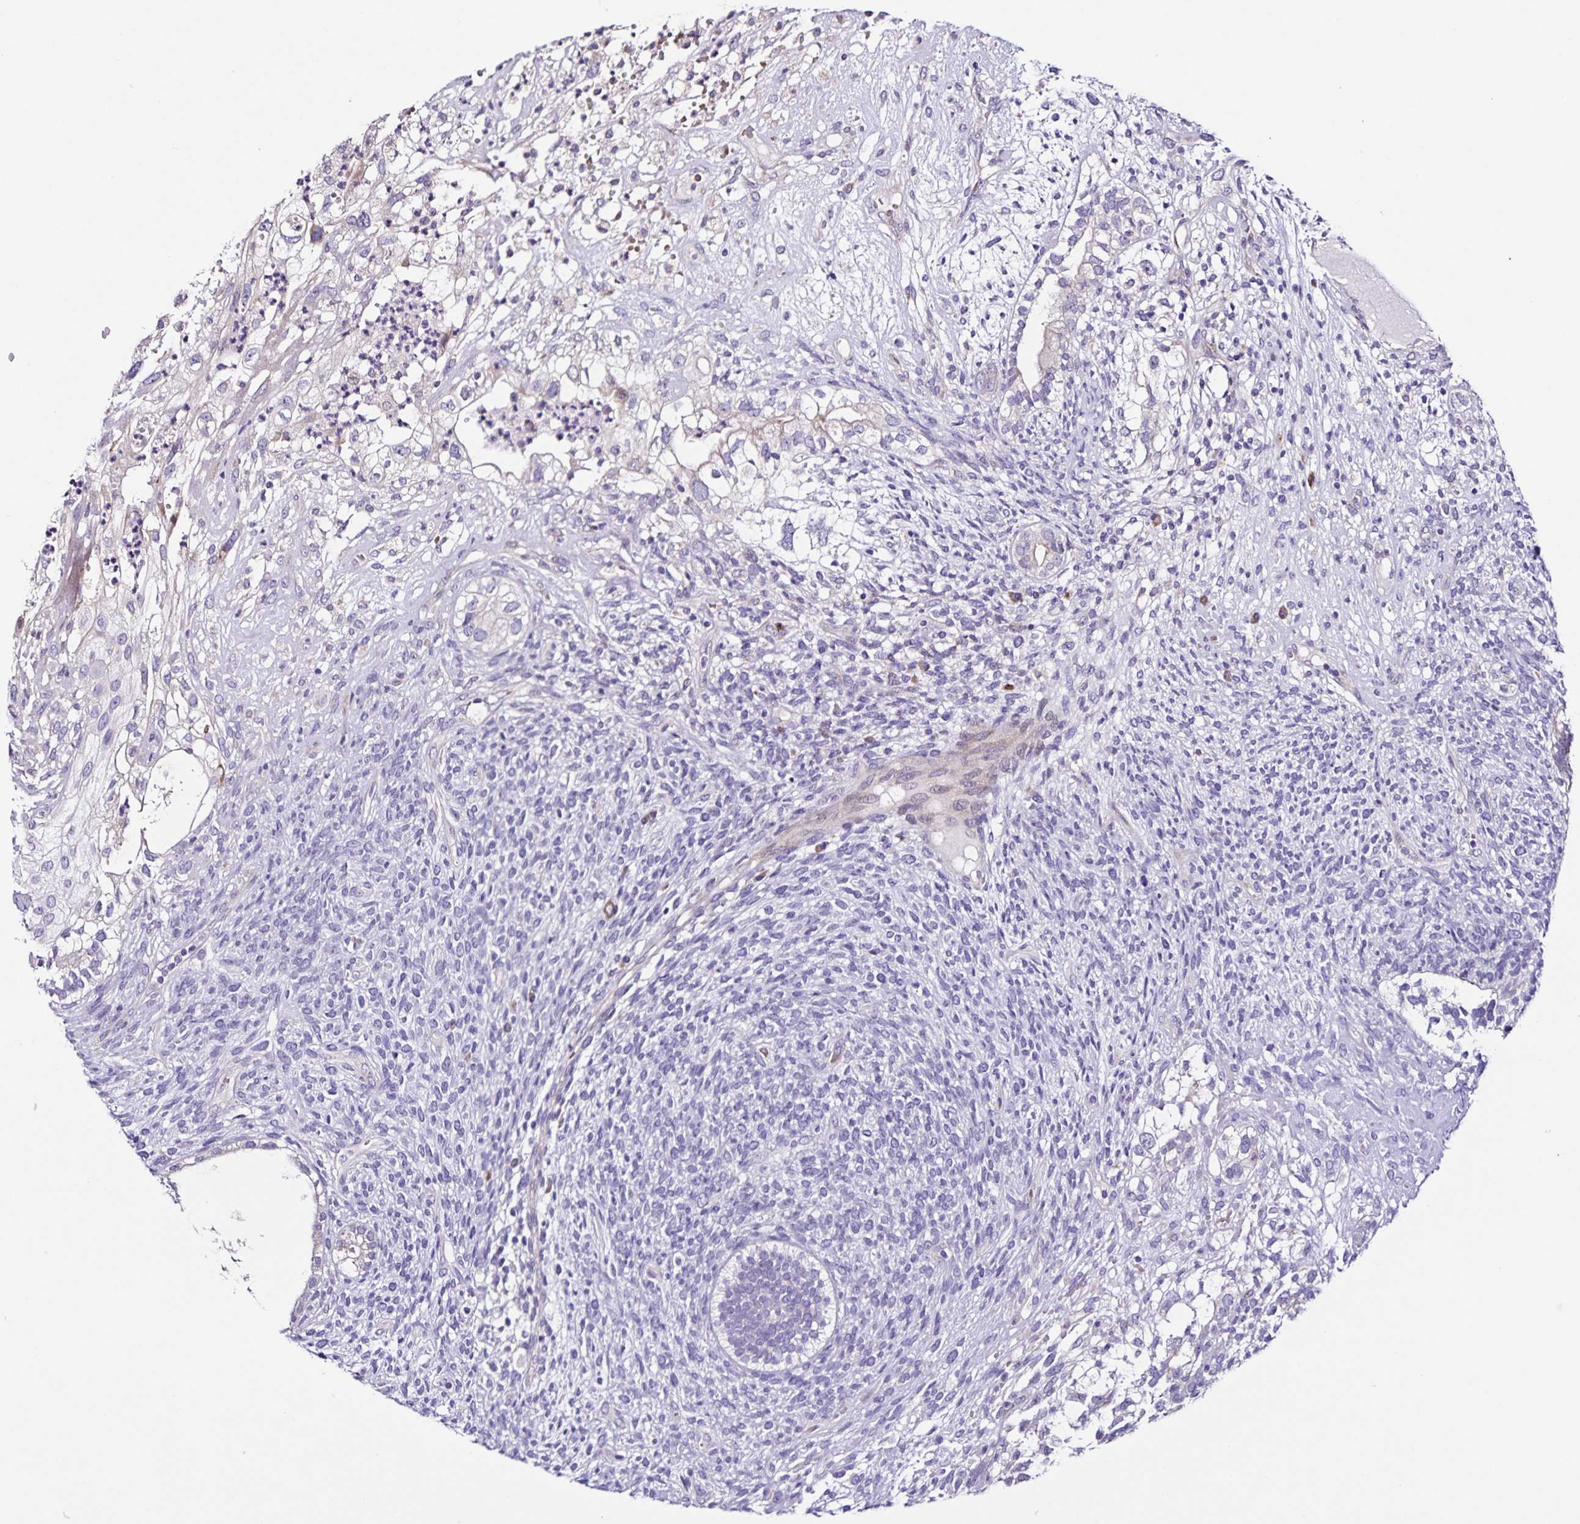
{"staining": {"intensity": "weak", "quantity": "<25%", "location": "cytoplasmic/membranous"}, "tissue": "testis cancer", "cell_type": "Tumor cells", "image_type": "cancer", "snomed": [{"axis": "morphology", "description": "Seminoma, NOS"}, {"axis": "morphology", "description": "Carcinoma, Embryonal, NOS"}, {"axis": "topography", "description": "Testis"}], "caption": "DAB immunohistochemical staining of testis cancer (embryonal carcinoma) exhibits no significant positivity in tumor cells.", "gene": "RNFT2", "patient": {"sex": "male", "age": 41}}